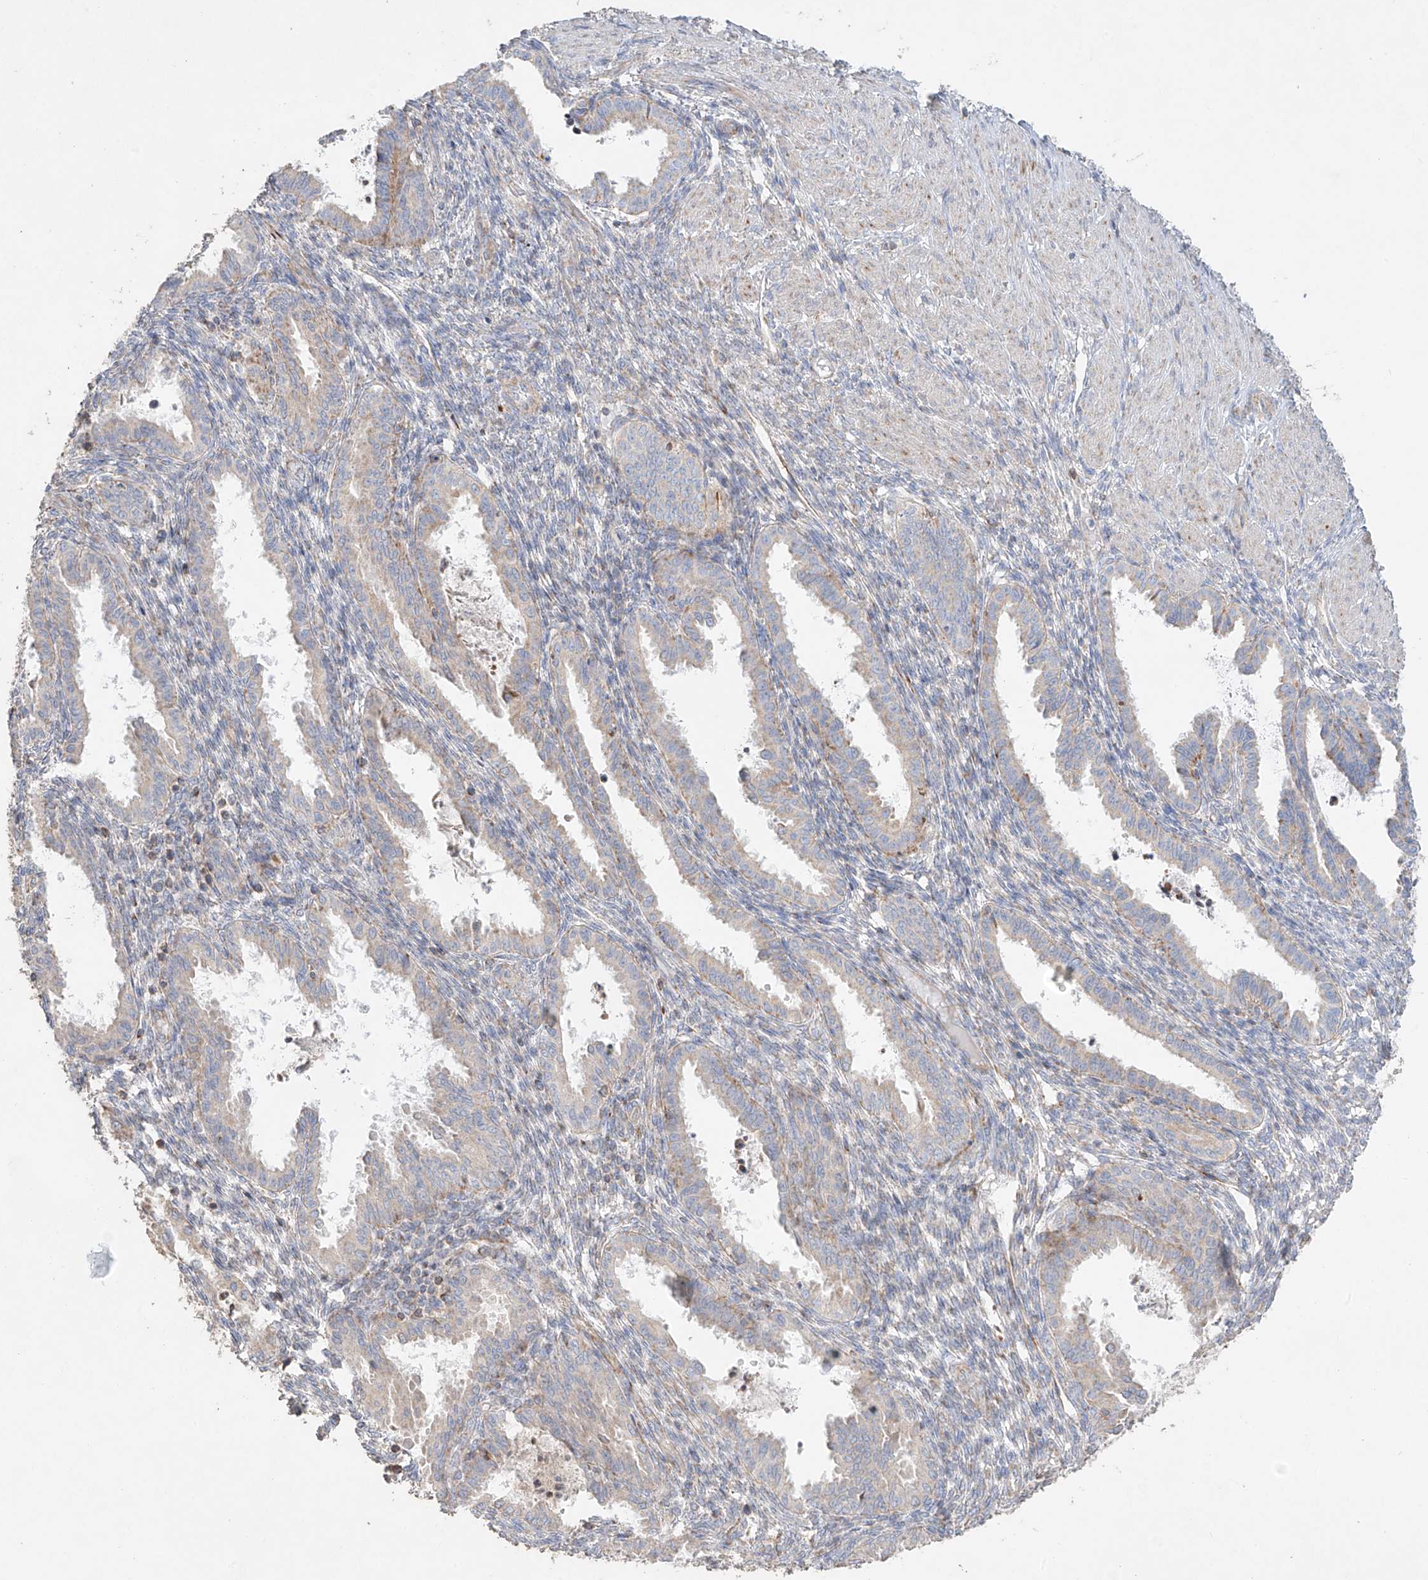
{"staining": {"intensity": "negative", "quantity": "none", "location": "none"}, "tissue": "endometrium", "cell_type": "Cells in endometrial stroma", "image_type": "normal", "snomed": [{"axis": "morphology", "description": "Normal tissue, NOS"}, {"axis": "topography", "description": "Endometrium"}], "caption": "Cells in endometrial stroma show no significant protein staining in benign endometrium. (DAB (3,3'-diaminobenzidine) IHC, high magnification).", "gene": "COLGALT2", "patient": {"sex": "female", "age": 33}}